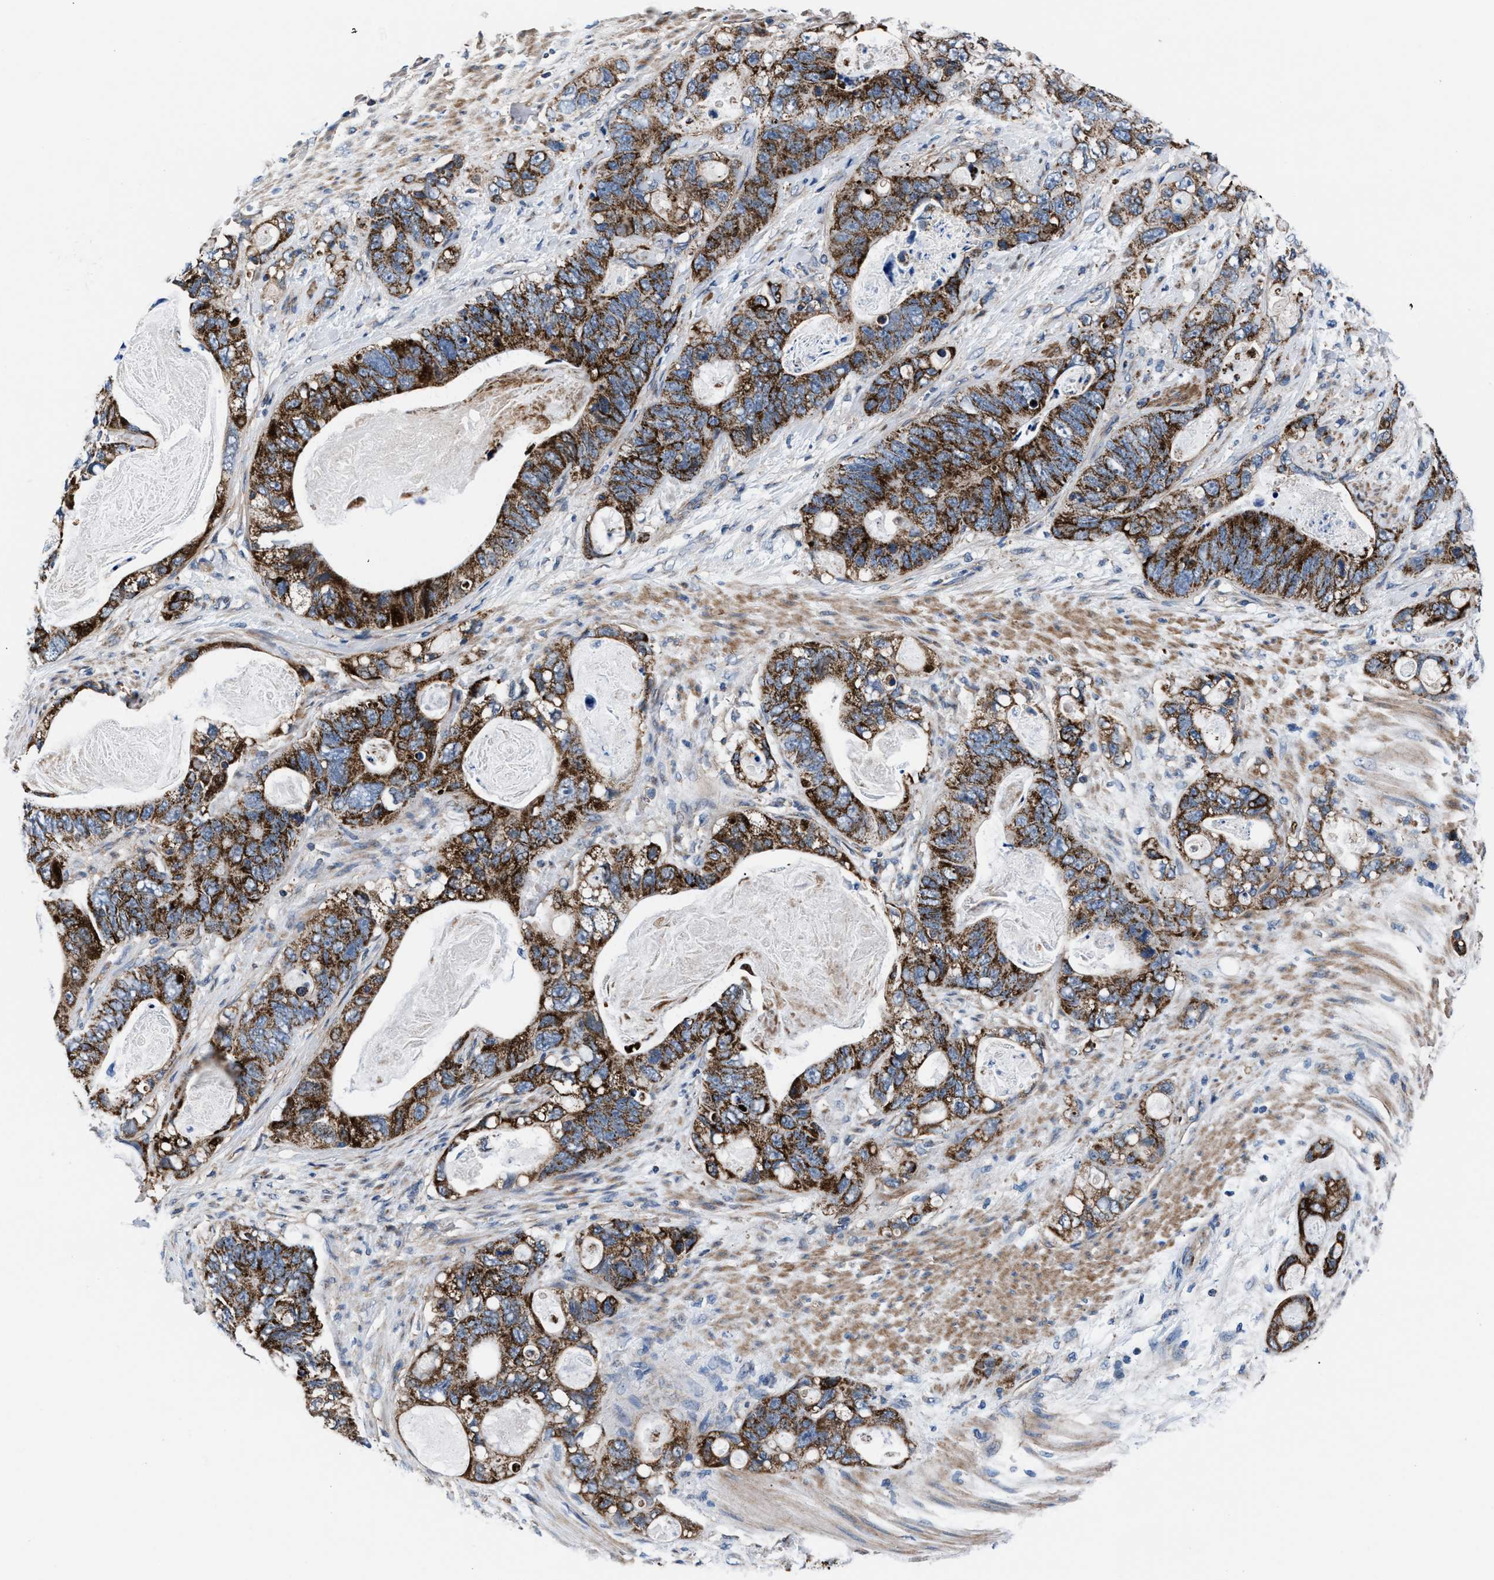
{"staining": {"intensity": "strong", "quantity": ">75%", "location": "cytoplasmic/membranous"}, "tissue": "stomach cancer", "cell_type": "Tumor cells", "image_type": "cancer", "snomed": [{"axis": "morphology", "description": "Normal tissue, NOS"}, {"axis": "morphology", "description": "Adenocarcinoma, NOS"}, {"axis": "topography", "description": "Stomach"}], "caption": "Human stomach adenocarcinoma stained with a protein marker shows strong staining in tumor cells.", "gene": "NKTR", "patient": {"sex": "female", "age": 89}}